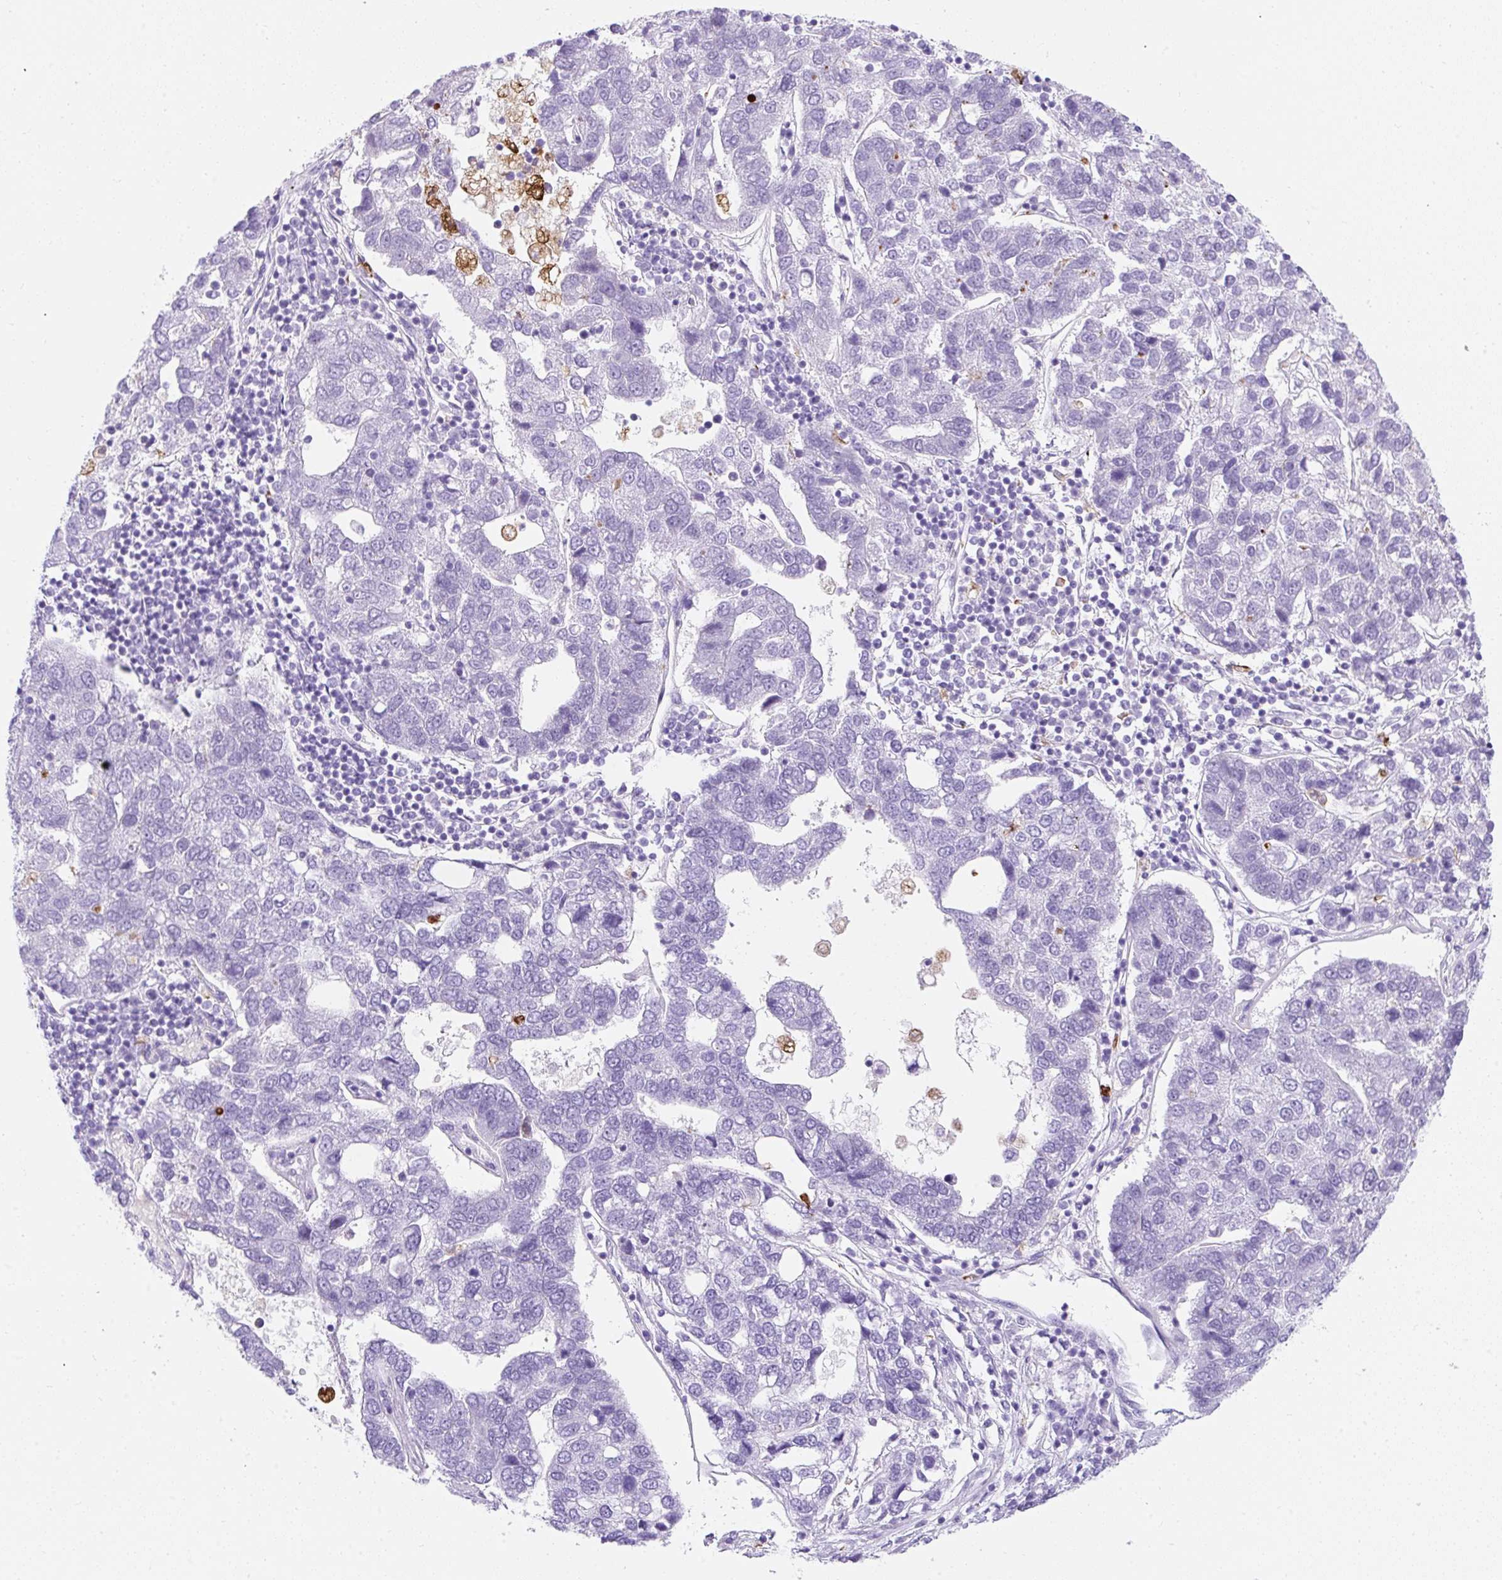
{"staining": {"intensity": "negative", "quantity": "none", "location": "none"}, "tissue": "pancreatic cancer", "cell_type": "Tumor cells", "image_type": "cancer", "snomed": [{"axis": "morphology", "description": "Adenocarcinoma, NOS"}, {"axis": "topography", "description": "Pancreas"}], "caption": "Human adenocarcinoma (pancreatic) stained for a protein using immunohistochemistry exhibits no expression in tumor cells.", "gene": "APOC4-APOC2", "patient": {"sex": "female", "age": 61}}